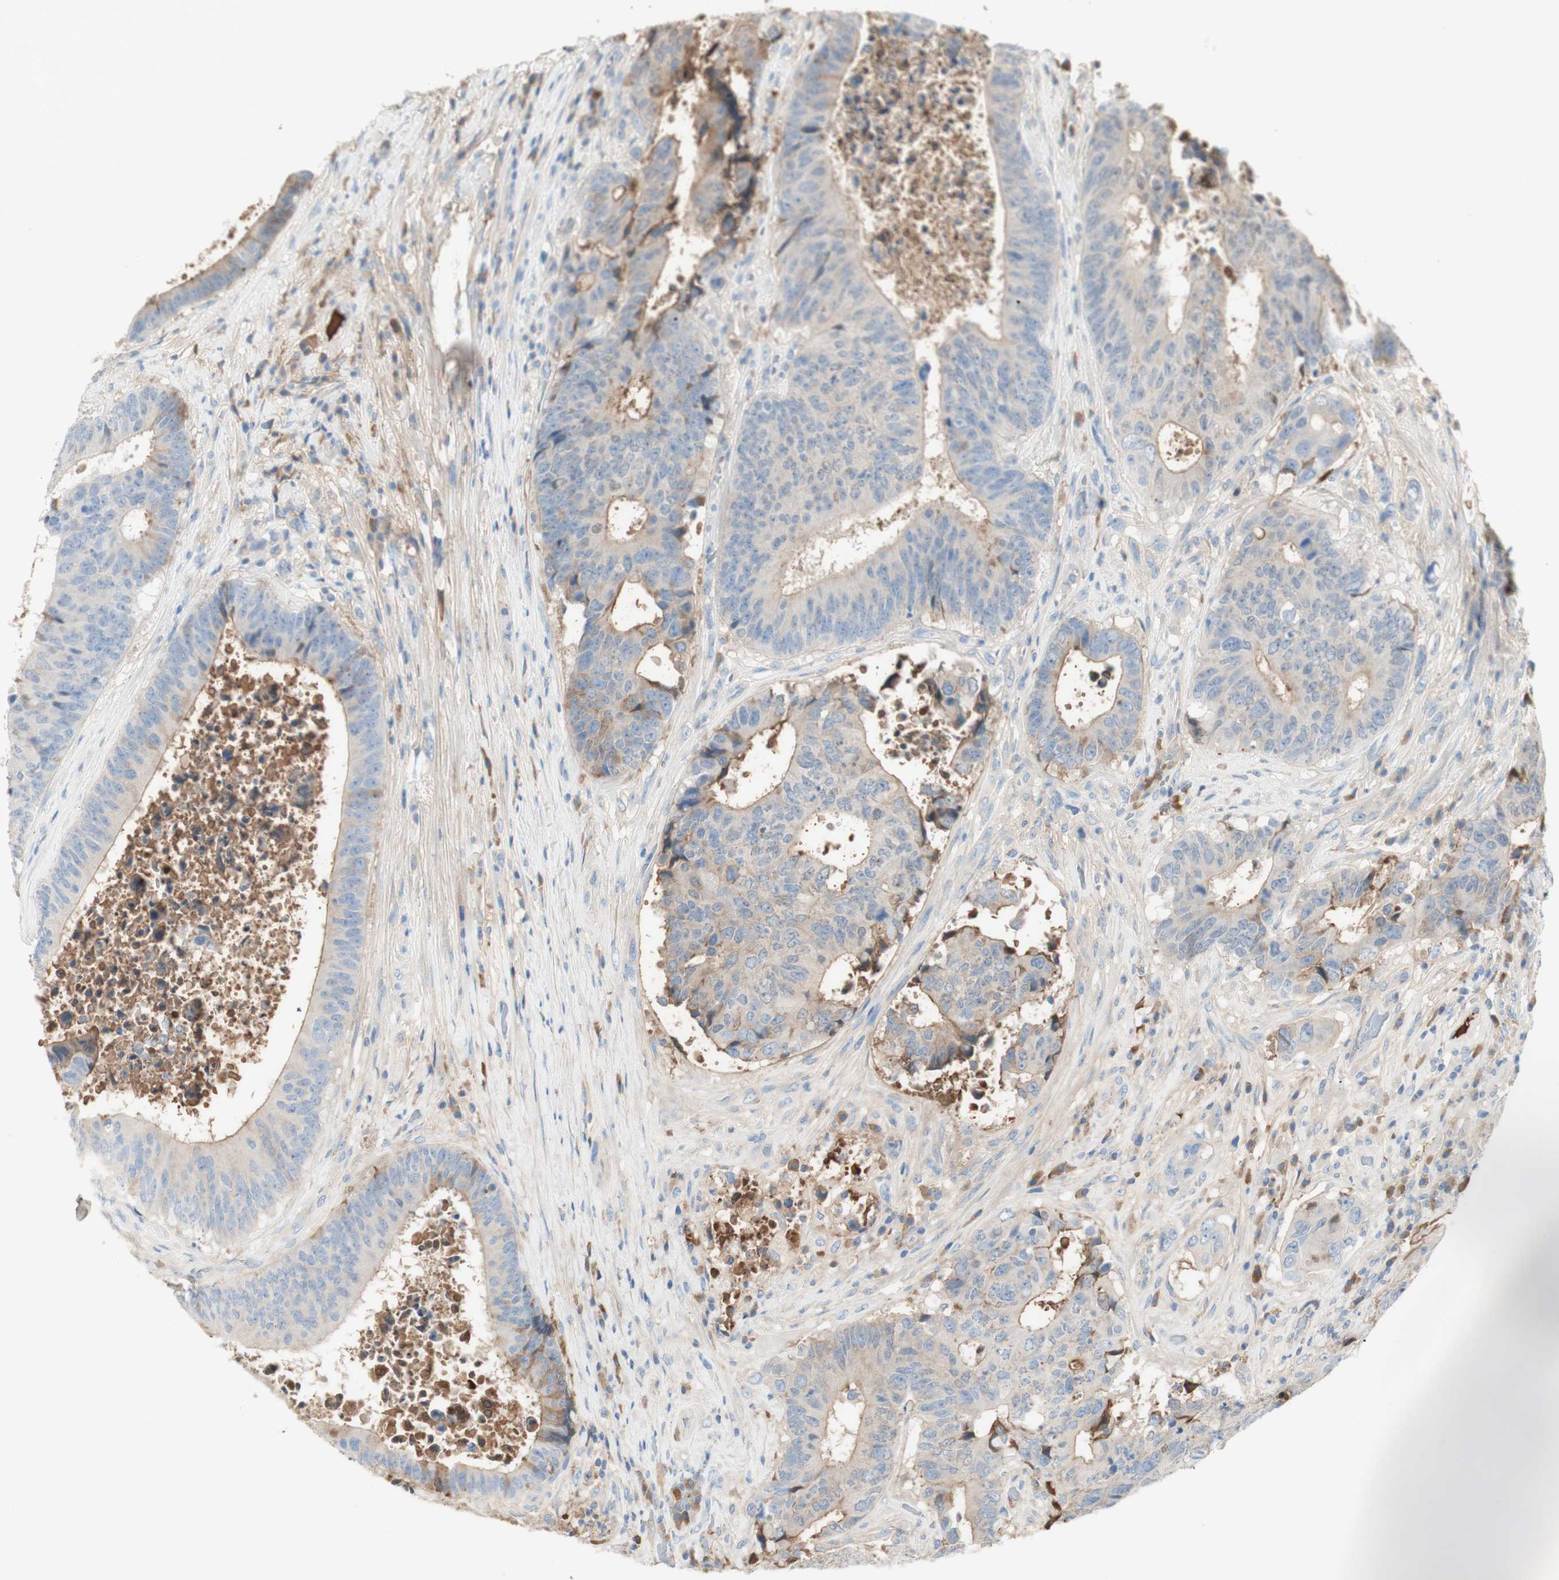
{"staining": {"intensity": "weak", "quantity": "25%-75%", "location": "cytoplasmic/membranous"}, "tissue": "colorectal cancer", "cell_type": "Tumor cells", "image_type": "cancer", "snomed": [{"axis": "morphology", "description": "Adenocarcinoma, NOS"}, {"axis": "topography", "description": "Rectum"}], "caption": "The micrograph exhibits immunohistochemical staining of colorectal cancer. There is weak cytoplasmic/membranous expression is seen in about 25%-75% of tumor cells. Immunohistochemistry stains the protein in brown and the nuclei are stained blue.", "gene": "KNG1", "patient": {"sex": "male", "age": 72}}